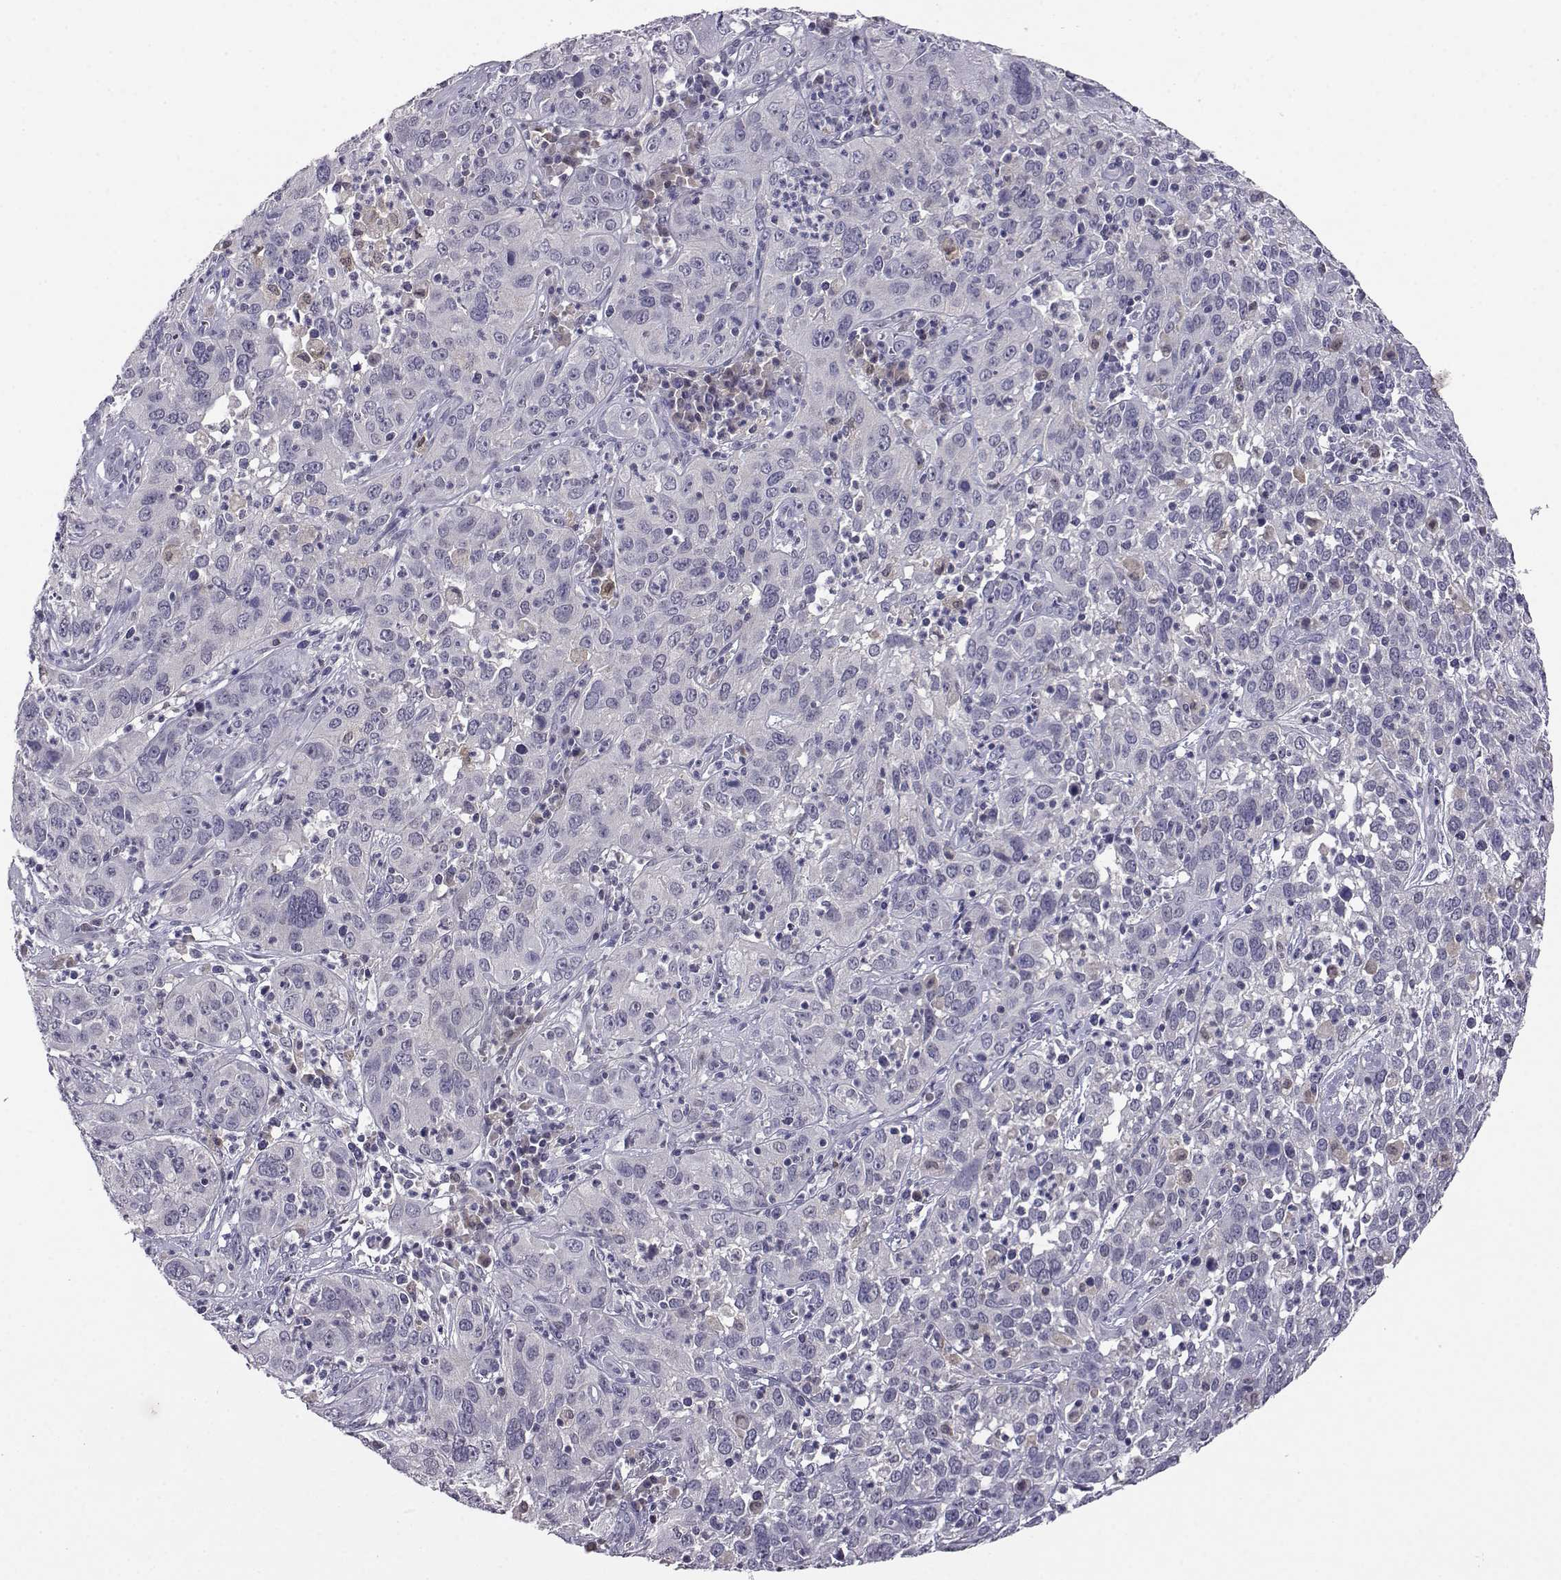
{"staining": {"intensity": "negative", "quantity": "none", "location": "none"}, "tissue": "cervical cancer", "cell_type": "Tumor cells", "image_type": "cancer", "snomed": [{"axis": "morphology", "description": "Squamous cell carcinoma, NOS"}, {"axis": "topography", "description": "Cervix"}], "caption": "A micrograph of cervical squamous cell carcinoma stained for a protein reveals no brown staining in tumor cells.", "gene": "AKR1B1", "patient": {"sex": "female", "age": 32}}